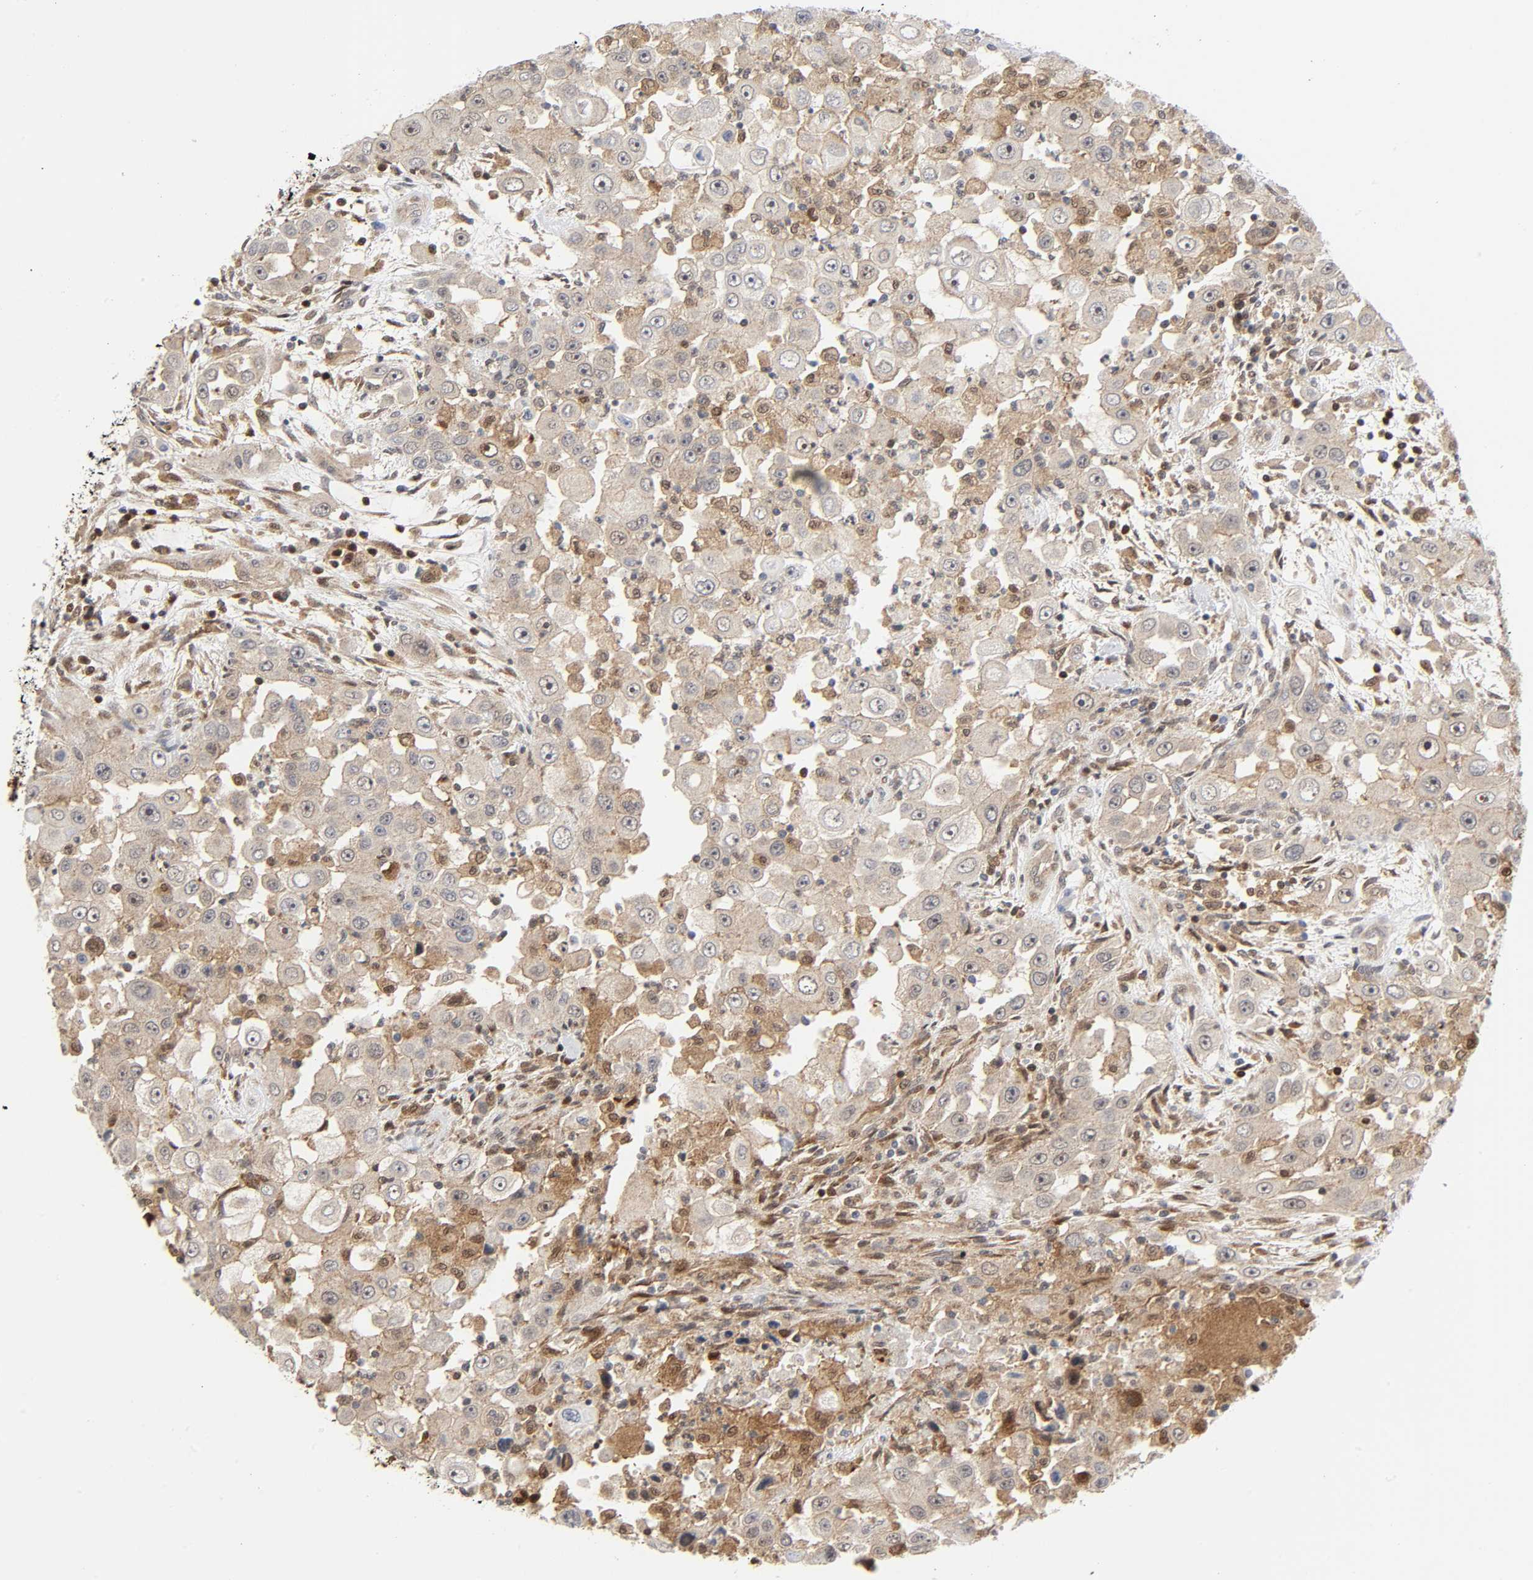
{"staining": {"intensity": "weak", "quantity": "<25%", "location": "cytoplasmic/membranous"}, "tissue": "head and neck cancer", "cell_type": "Tumor cells", "image_type": "cancer", "snomed": [{"axis": "morphology", "description": "Carcinoma, NOS"}, {"axis": "topography", "description": "Head-Neck"}], "caption": "High power microscopy photomicrograph of an immunohistochemistry (IHC) image of head and neck cancer (carcinoma), revealing no significant positivity in tumor cells. Brightfield microscopy of immunohistochemistry (IHC) stained with DAB (3,3'-diaminobenzidine) (brown) and hematoxylin (blue), captured at high magnification.", "gene": "MAPK1", "patient": {"sex": "male", "age": 87}}